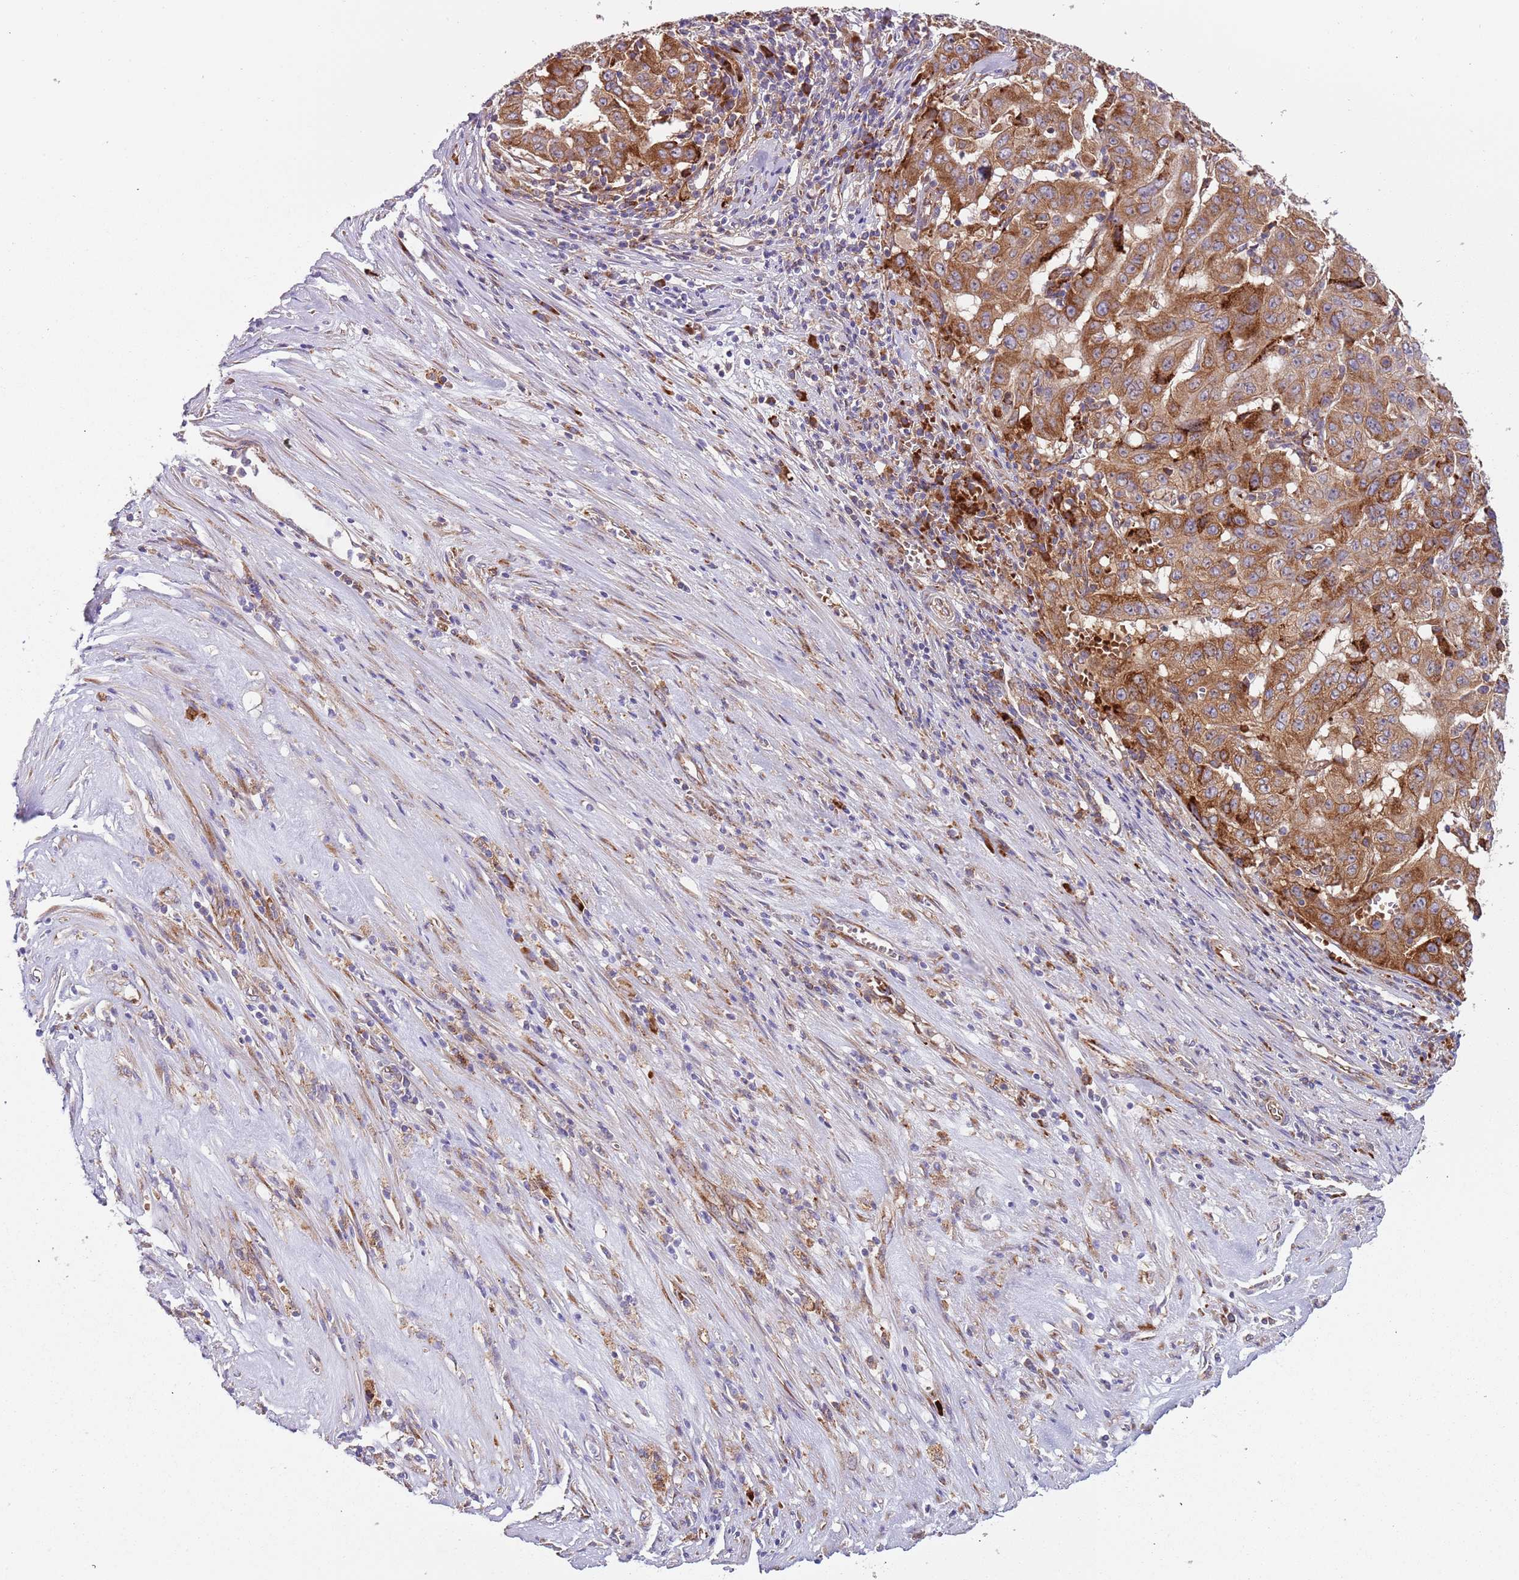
{"staining": {"intensity": "strong", "quantity": ">75%", "location": "cytoplasmic/membranous"}, "tissue": "pancreatic cancer", "cell_type": "Tumor cells", "image_type": "cancer", "snomed": [{"axis": "morphology", "description": "Adenocarcinoma, NOS"}, {"axis": "topography", "description": "Pancreas"}], "caption": "Pancreatic adenocarcinoma stained with a protein marker exhibits strong staining in tumor cells.", "gene": "VWCE", "patient": {"sex": "male", "age": 63}}